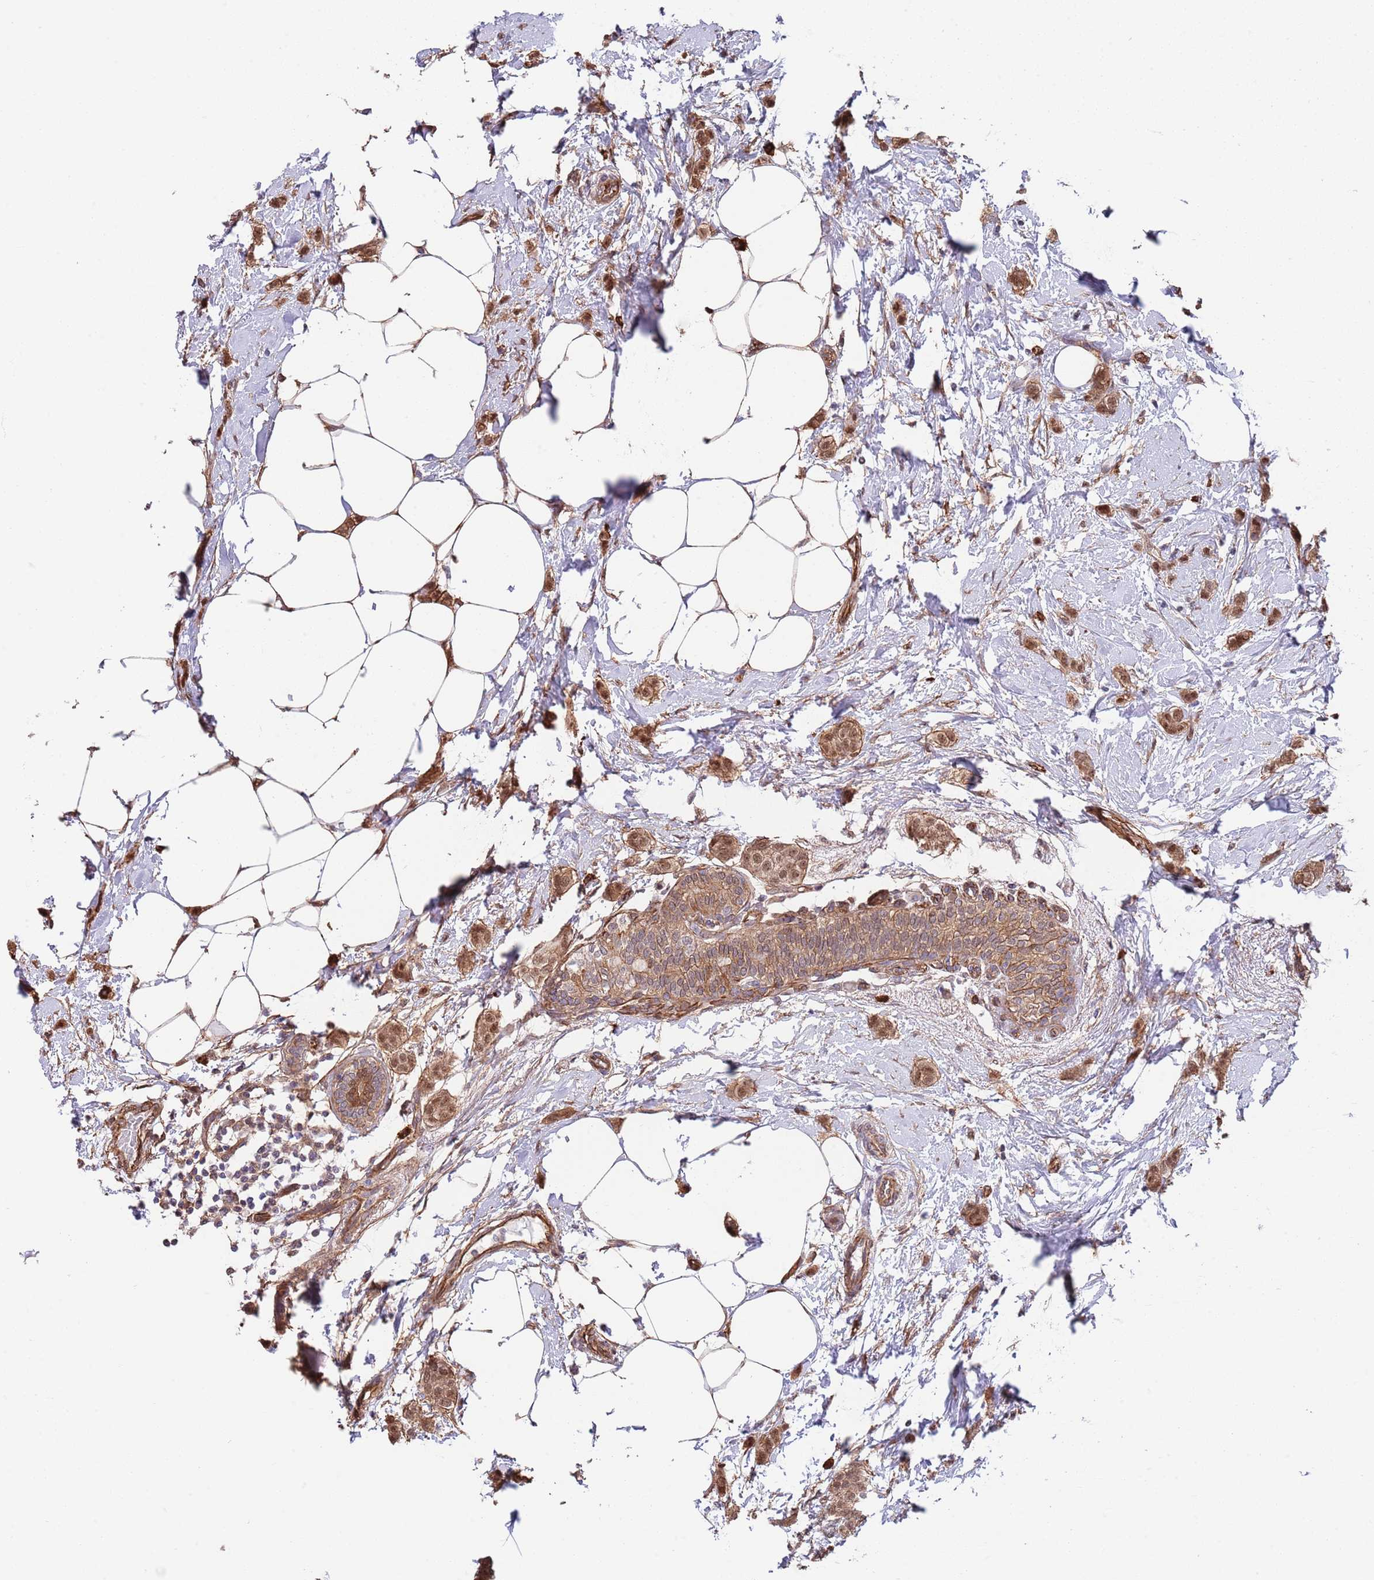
{"staining": {"intensity": "moderate", "quantity": ">75%", "location": "cytoplasmic/membranous,nuclear"}, "tissue": "breast cancer", "cell_type": "Tumor cells", "image_type": "cancer", "snomed": [{"axis": "morphology", "description": "Duct carcinoma"}, {"axis": "topography", "description": "Breast"}], "caption": "Breast cancer stained with DAB IHC shows medium levels of moderate cytoplasmic/membranous and nuclear expression in approximately >75% of tumor cells.", "gene": "BPNT1", "patient": {"sex": "female", "age": 72}}